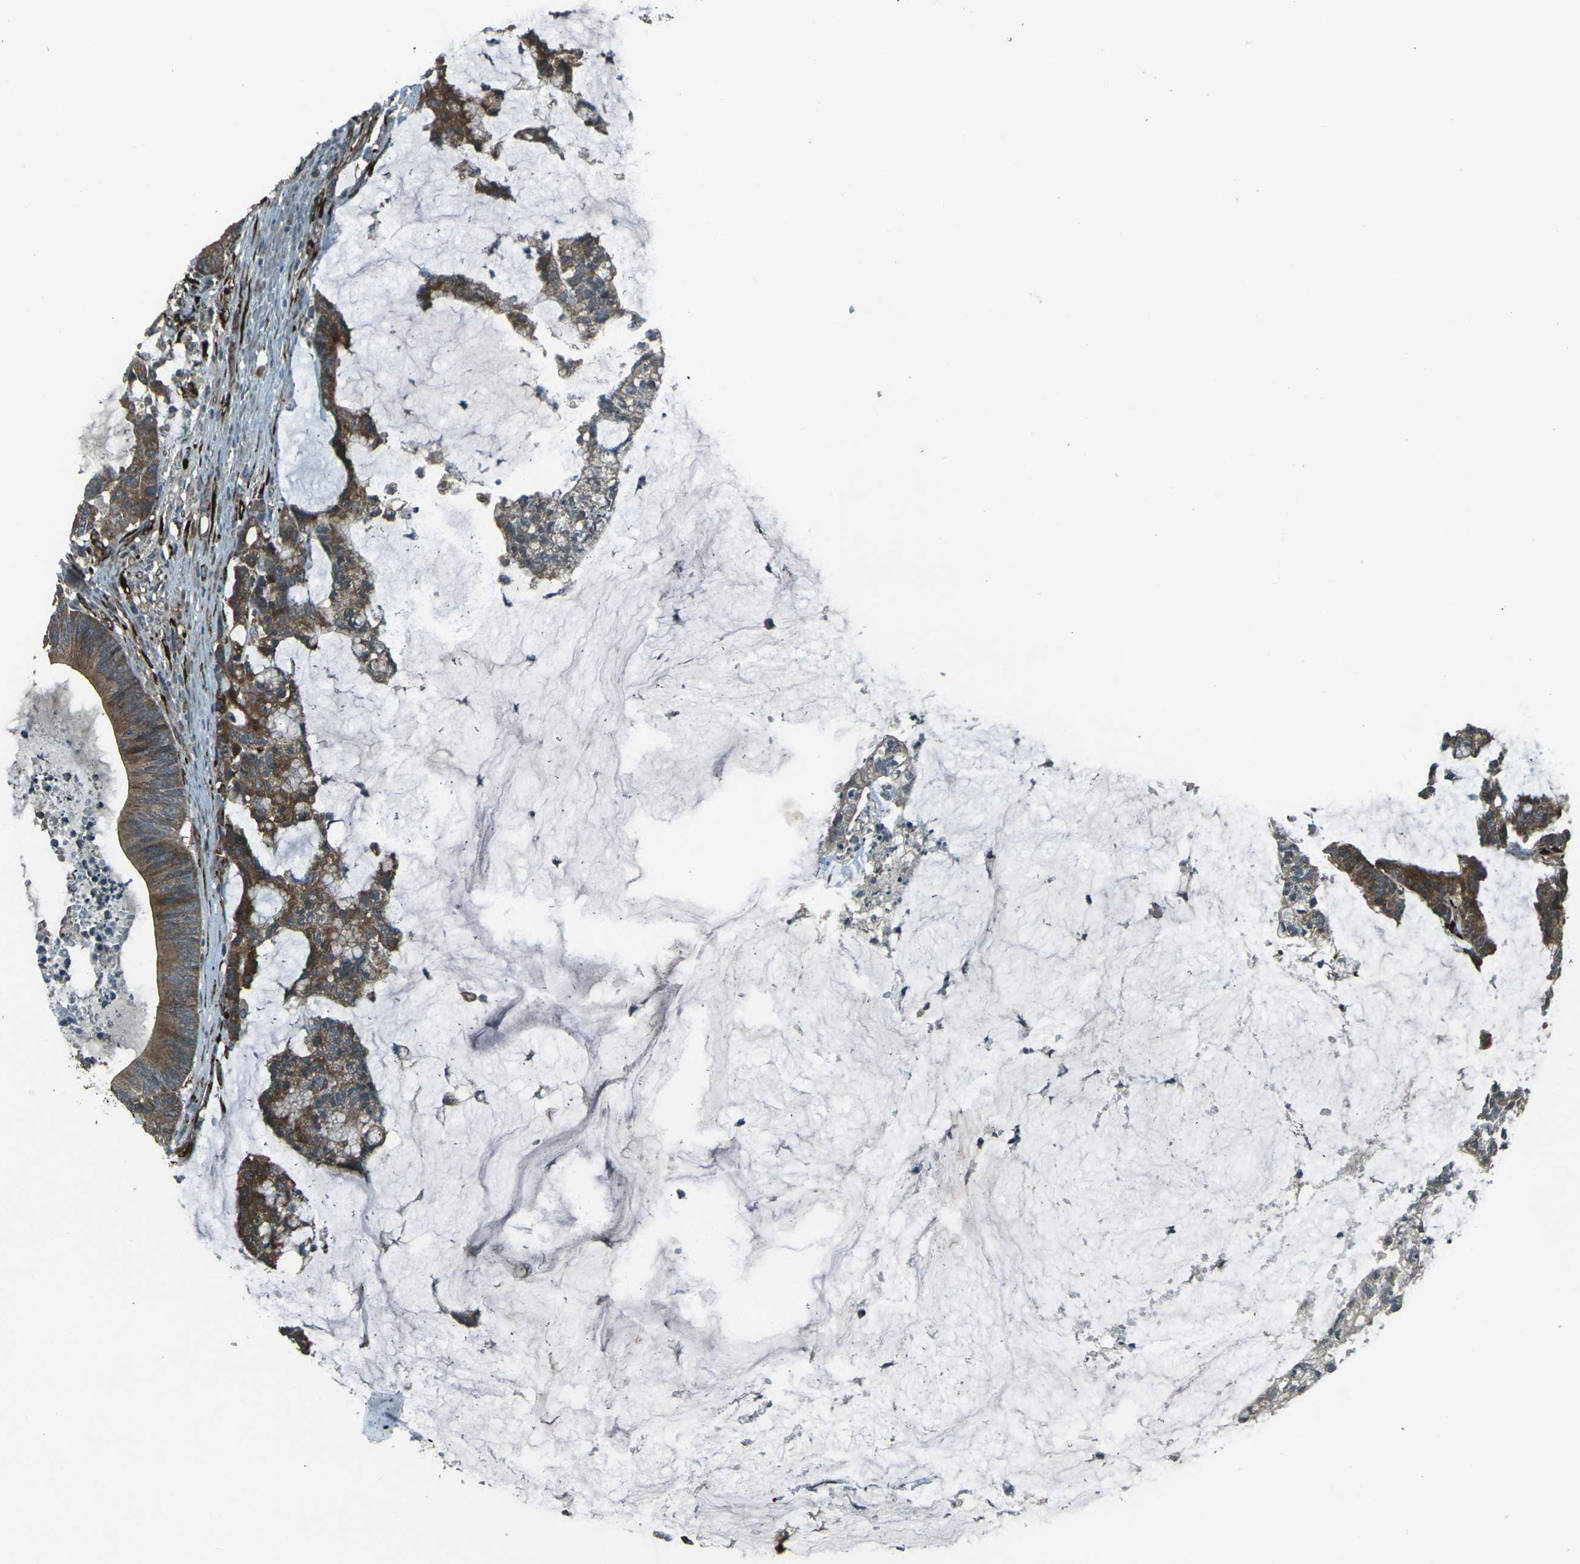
{"staining": {"intensity": "moderate", "quantity": "25%-75%", "location": "cytoplasmic/membranous"}, "tissue": "colorectal cancer", "cell_type": "Tumor cells", "image_type": "cancer", "snomed": [{"axis": "morphology", "description": "Adenocarcinoma, NOS"}, {"axis": "topography", "description": "Colon"}], "caption": "Immunohistochemical staining of adenocarcinoma (colorectal) shows medium levels of moderate cytoplasmic/membranous protein staining in about 25%-75% of tumor cells.", "gene": "LSMEM1", "patient": {"sex": "female", "age": 84}}